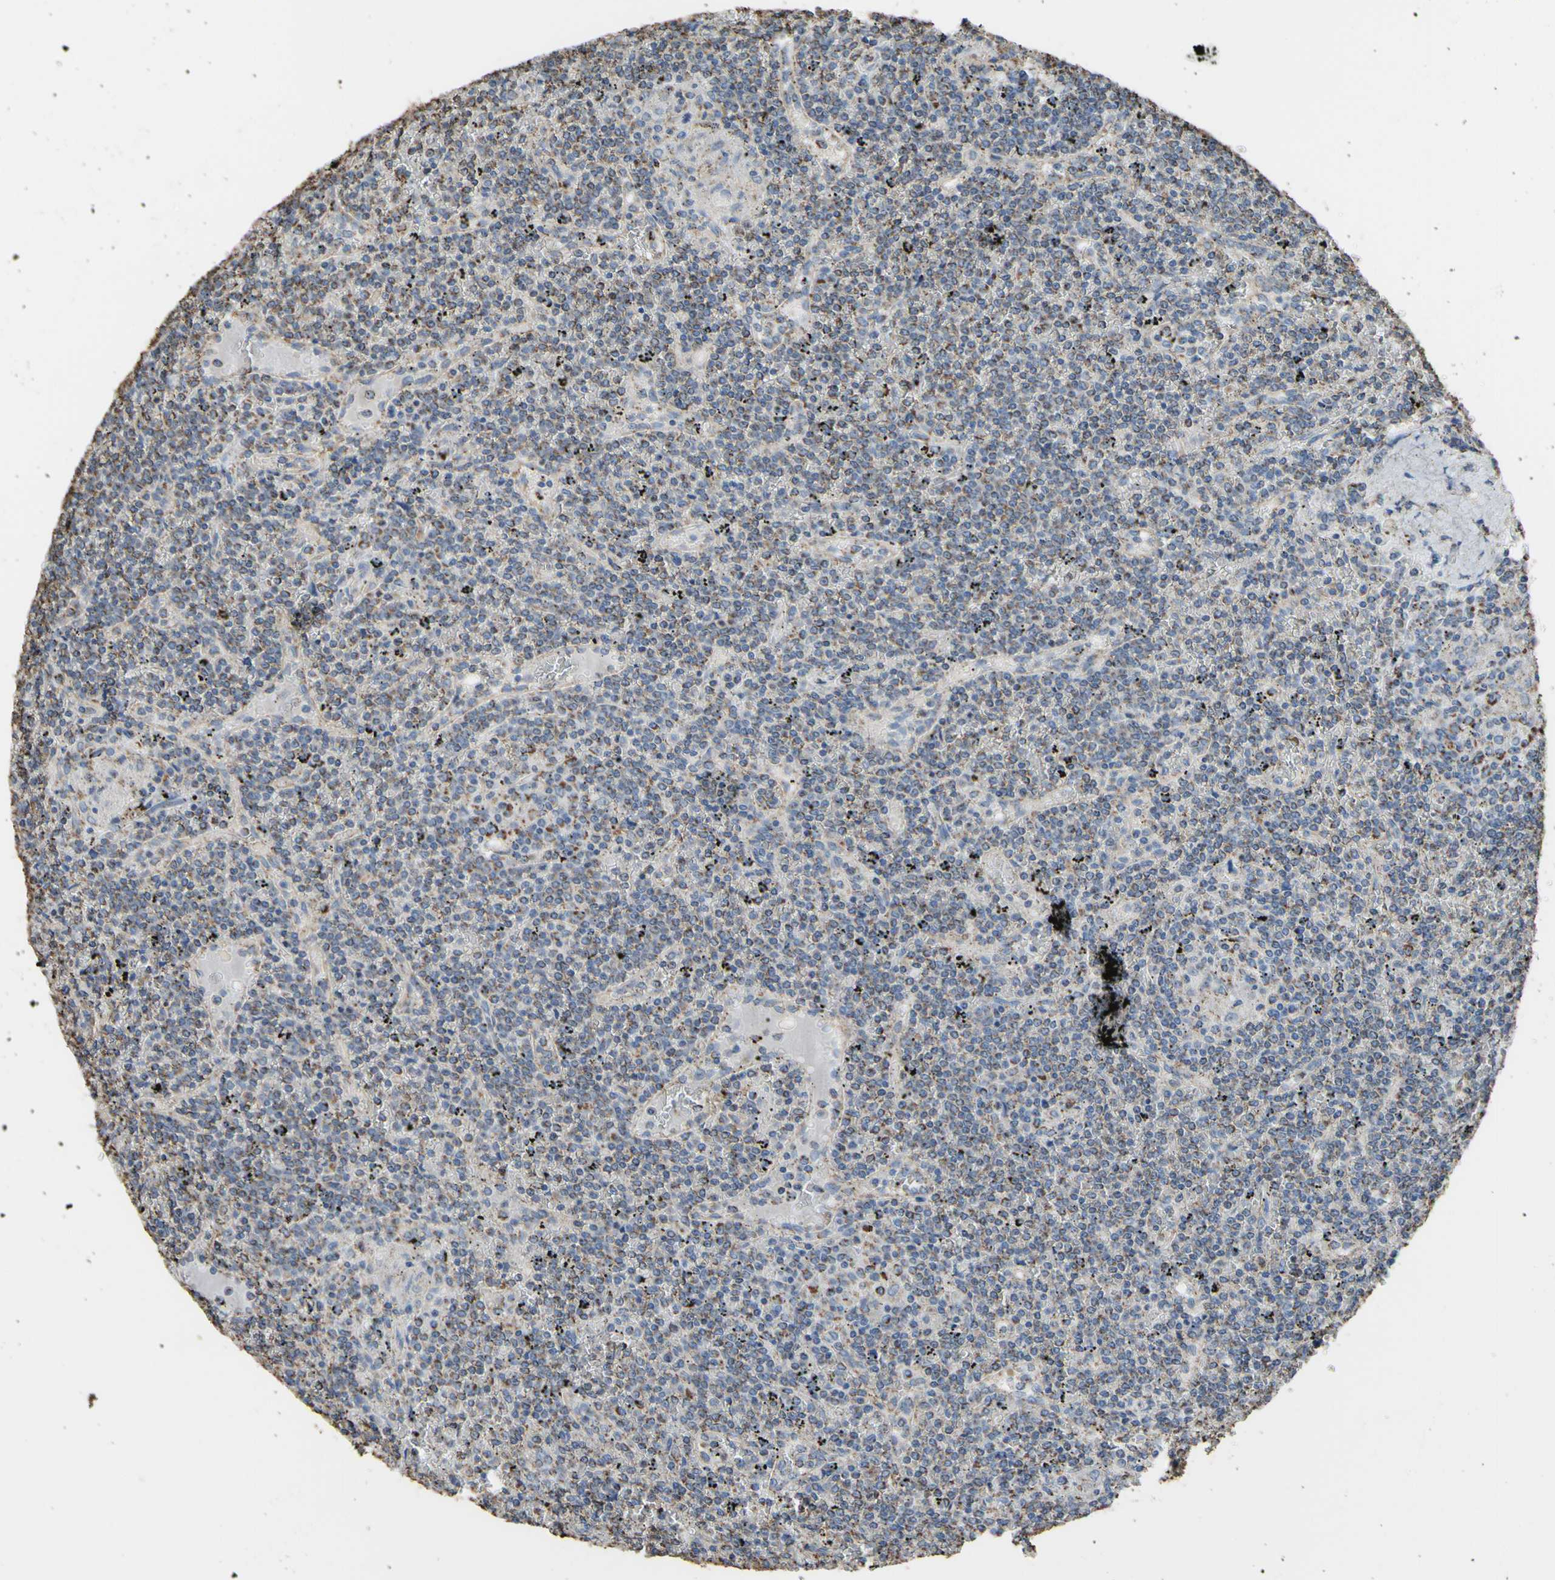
{"staining": {"intensity": "weak", "quantity": "<25%", "location": "cytoplasmic/membranous"}, "tissue": "lymphoma", "cell_type": "Tumor cells", "image_type": "cancer", "snomed": [{"axis": "morphology", "description": "Malignant lymphoma, non-Hodgkin's type, Low grade"}, {"axis": "topography", "description": "Spleen"}], "caption": "Tumor cells are negative for brown protein staining in low-grade malignant lymphoma, non-Hodgkin's type. Brightfield microscopy of IHC stained with DAB (brown) and hematoxylin (blue), captured at high magnification.", "gene": "CMKLR2", "patient": {"sex": "female", "age": 19}}